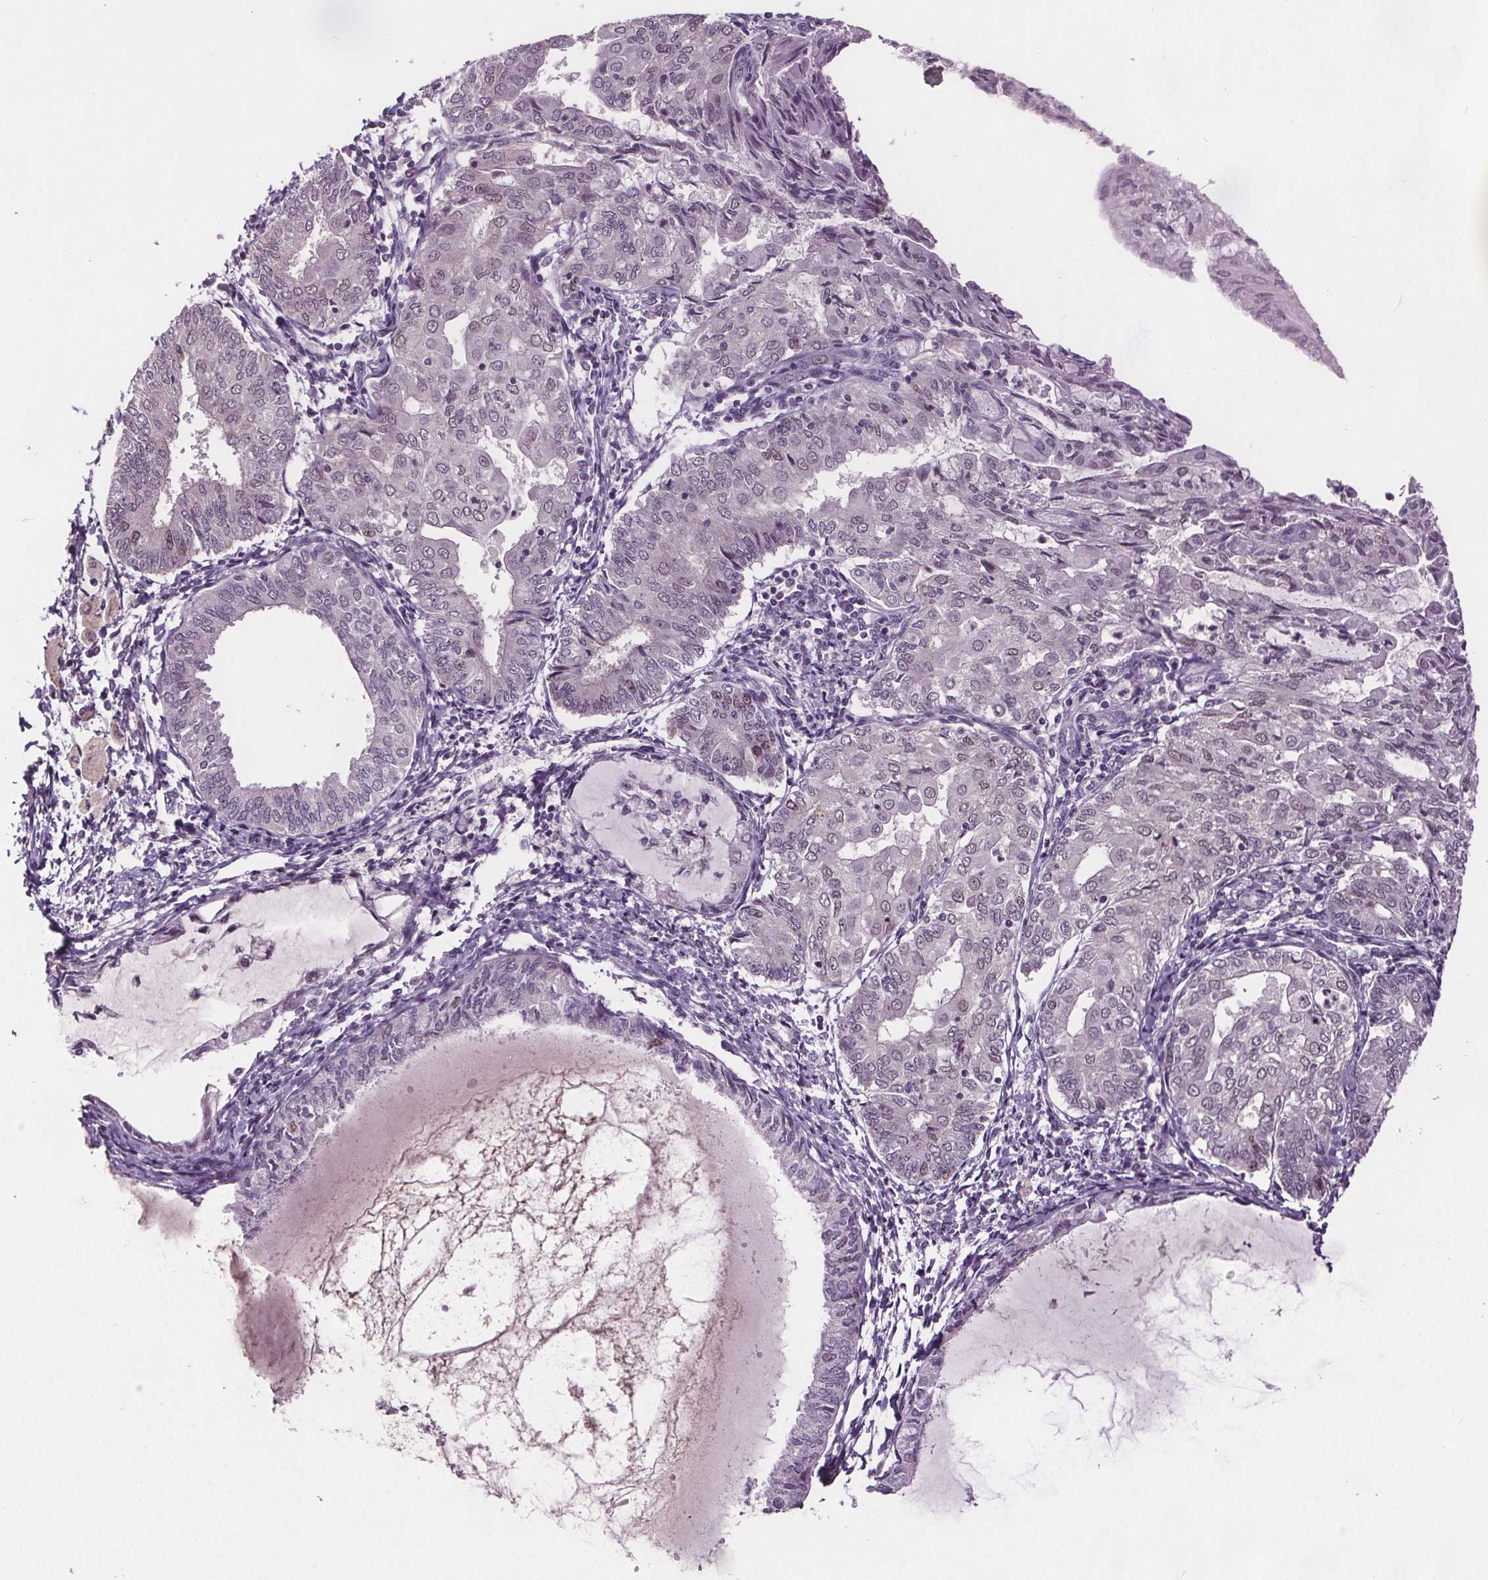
{"staining": {"intensity": "negative", "quantity": "none", "location": "none"}, "tissue": "endometrial cancer", "cell_type": "Tumor cells", "image_type": "cancer", "snomed": [{"axis": "morphology", "description": "Adenocarcinoma, NOS"}, {"axis": "topography", "description": "Endometrium"}], "caption": "IHC histopathology image of neoplastic tissue: human endometrial cancer stained with DAB demonstrates no significant protein positivity in tumor cells.", "gene": "CENPF", "patient": {"sex": "female", "age": 68}}